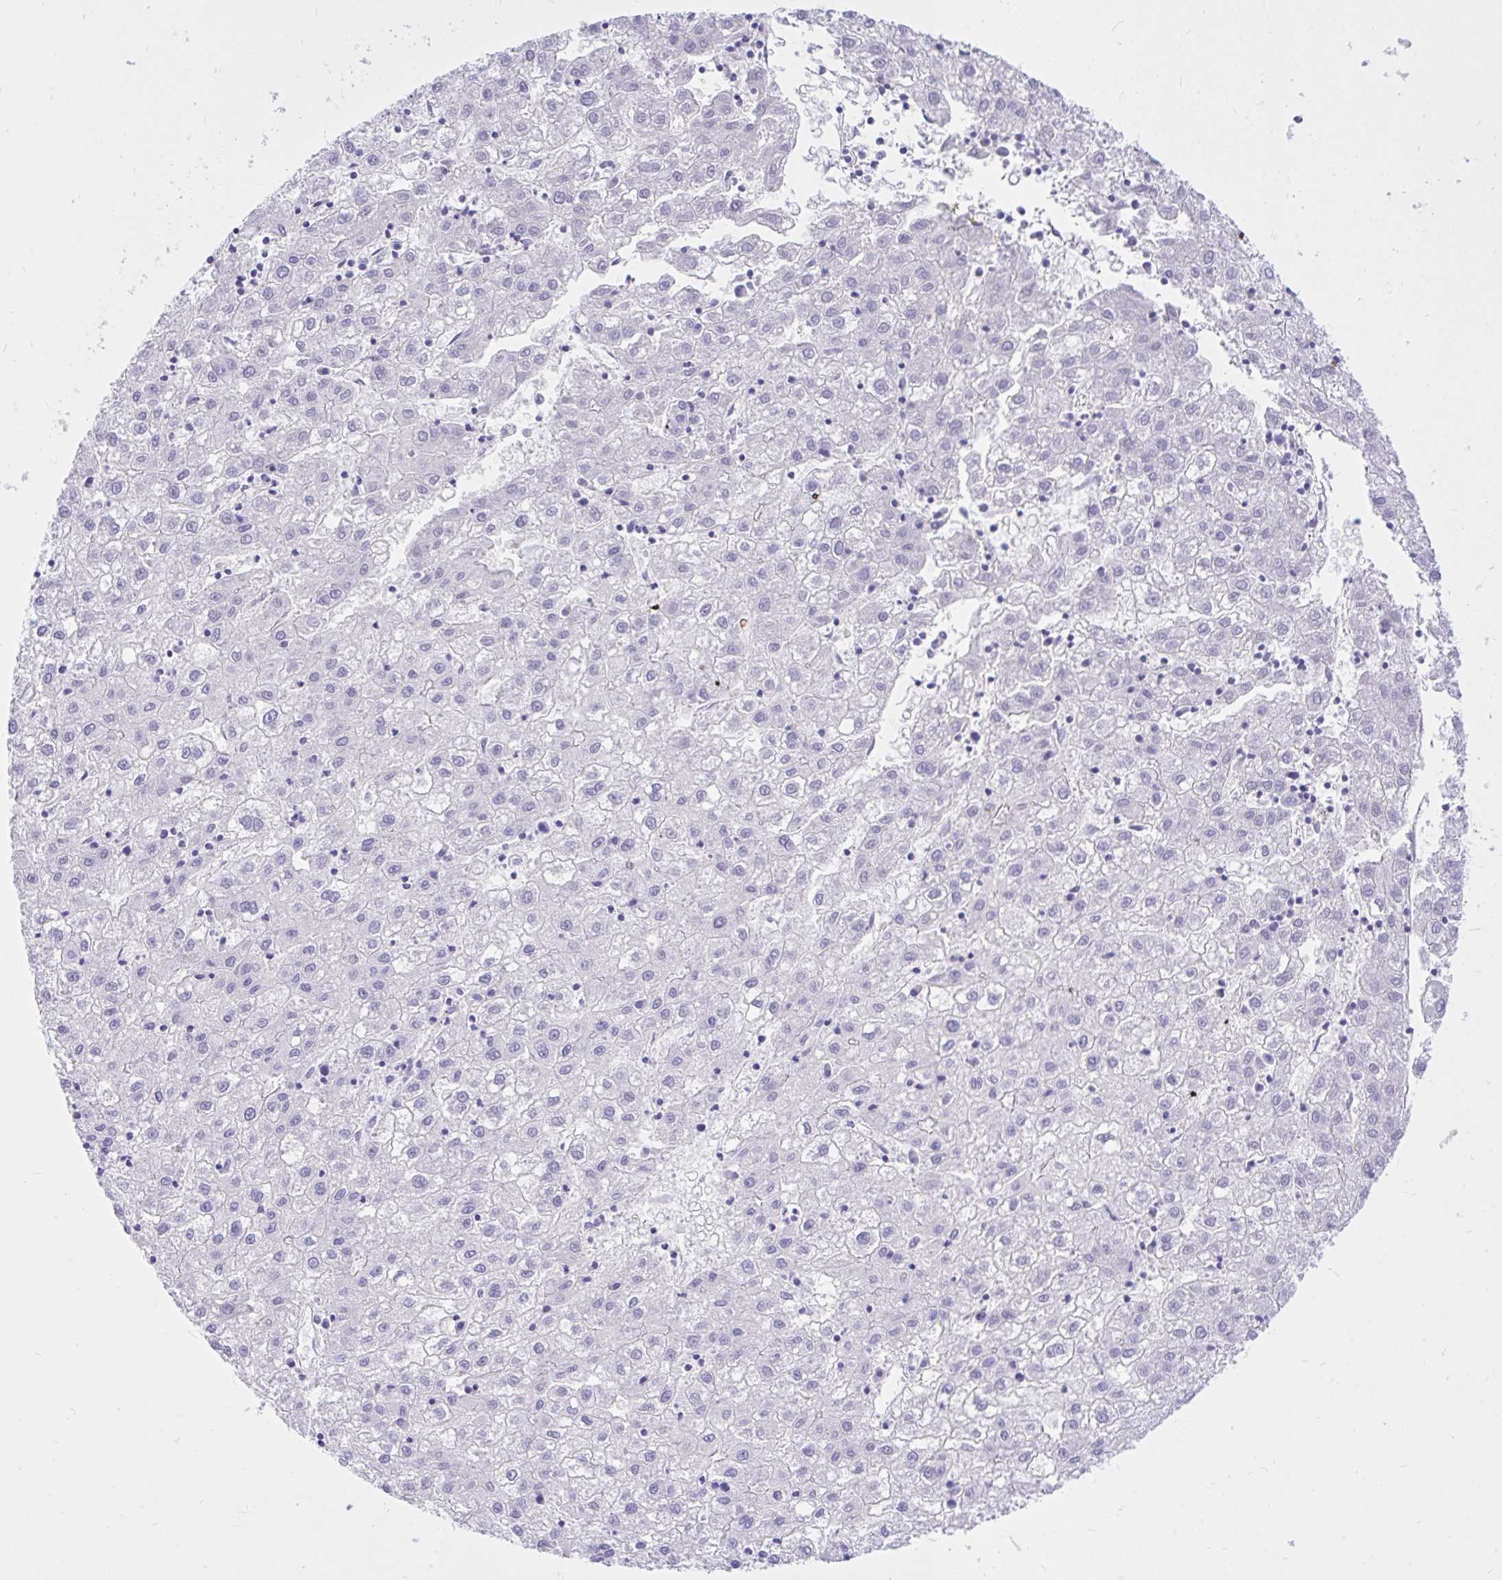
{"staining": {"intensity": "negative", "quantity": "none", "location": "none"}, "tissue": "liver cancer", "cell_type": "Tumor cells", "image_type": "cancer", "snomed": [{"axis": "morphology", "description": "Carcinoma, Hepatocellular, NOS"}, {"axis": "topography", "description": "Liver"}], "caption": "Image shows no significant protein positivity in tumor cells of liver hepatocellular carcinoma.", "gene": "MON1A", "patient": {"sex": "male", "age": 72}}